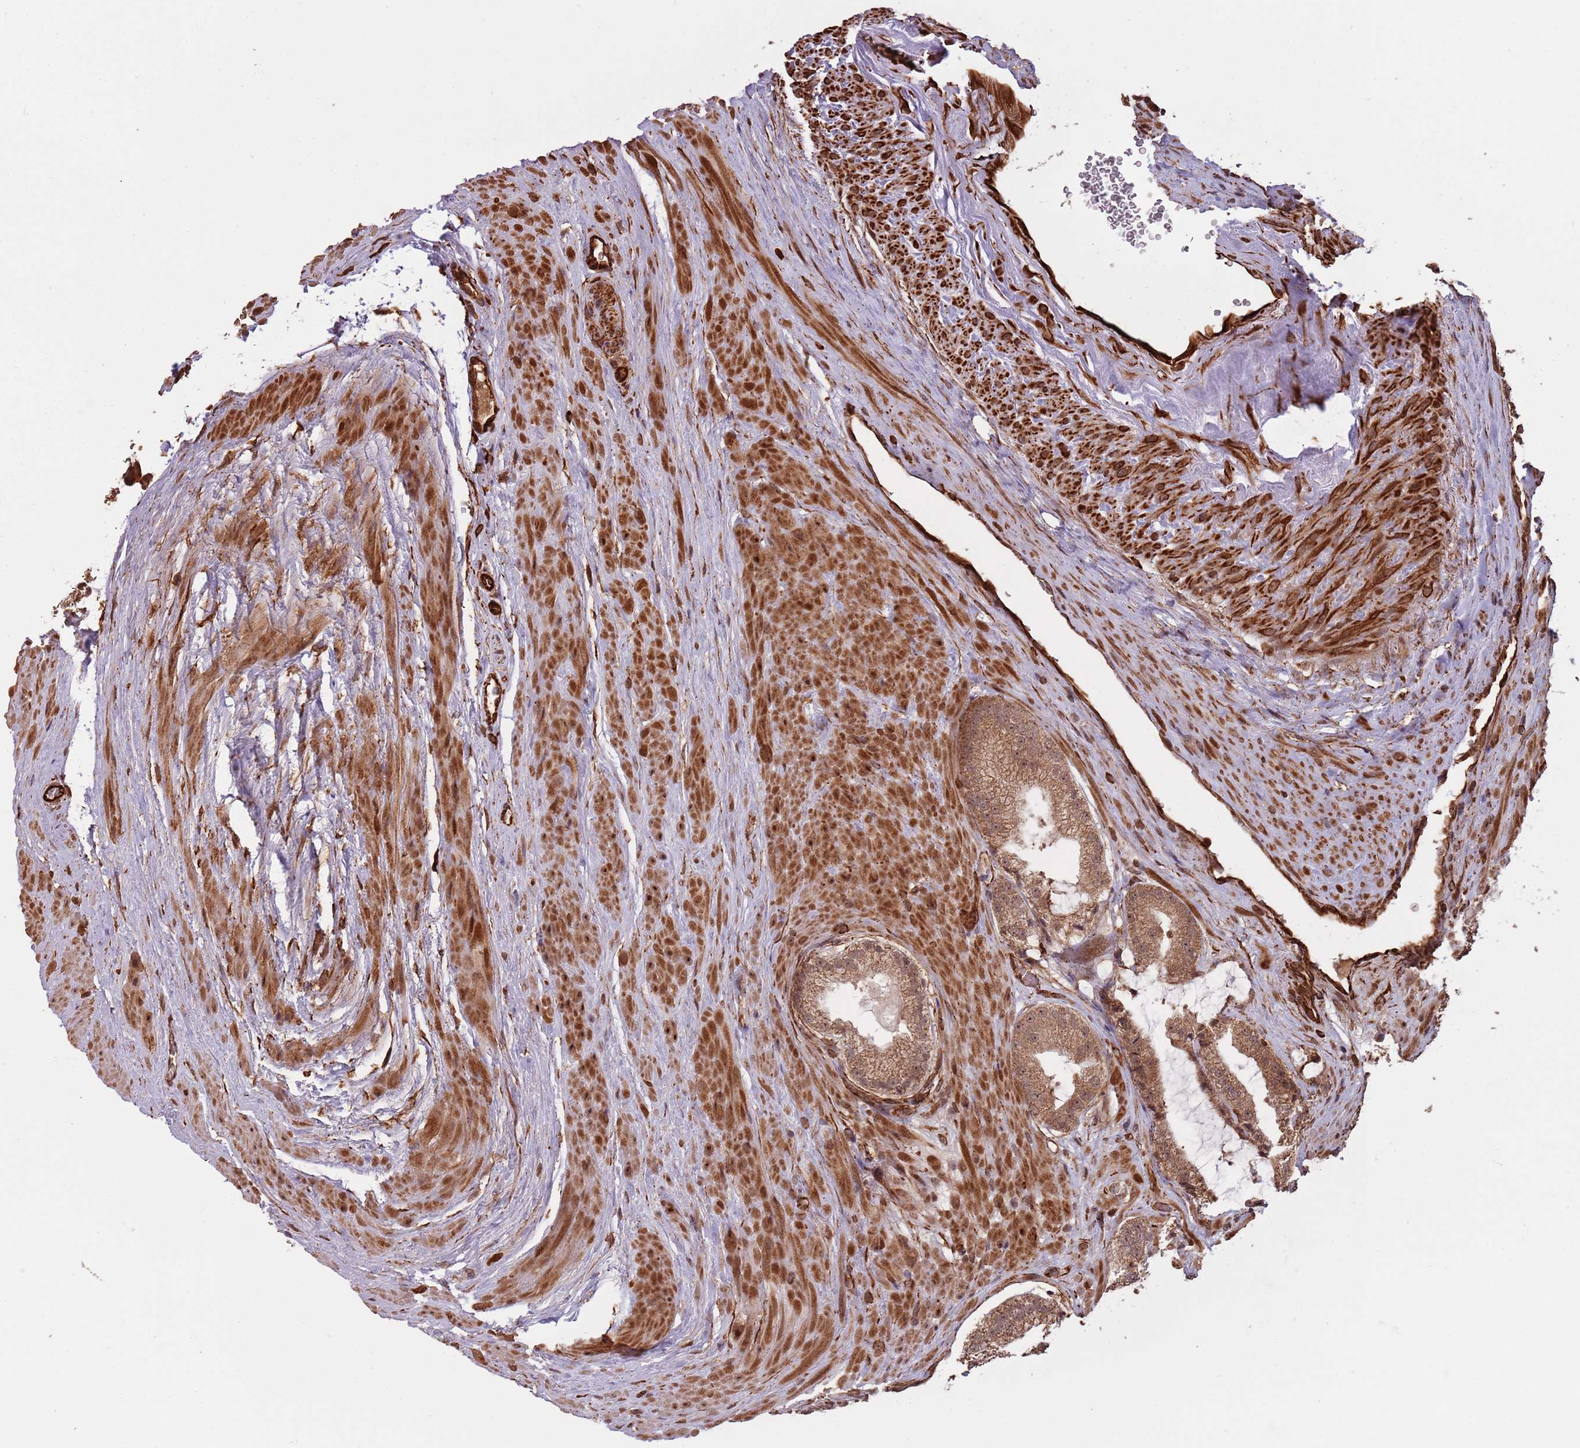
{"staining": {"intensity": "moderate", "quantity": ">75%", "location": "cytoplasmic/membranous,nuclear"}, "tissue": "prostate cancer", "cell_type": "Tumor cells", "image_type": "cancer", "snomed": [{"axis": "morphology", "description": "Adenocarcinoma, High grade"}, {"axis": "topography", "description": "Prostate"}], "caption": "An image showing moderate cytoplasmic/membranous and nuclear staining in approximately >75% of tumor cells in prostate adenocarcinoma (high-grade), as visualized by brown immunohistochemical staining.", "gene": "ADAMTS3", "patient": {"sex": "male", "age": 71}}